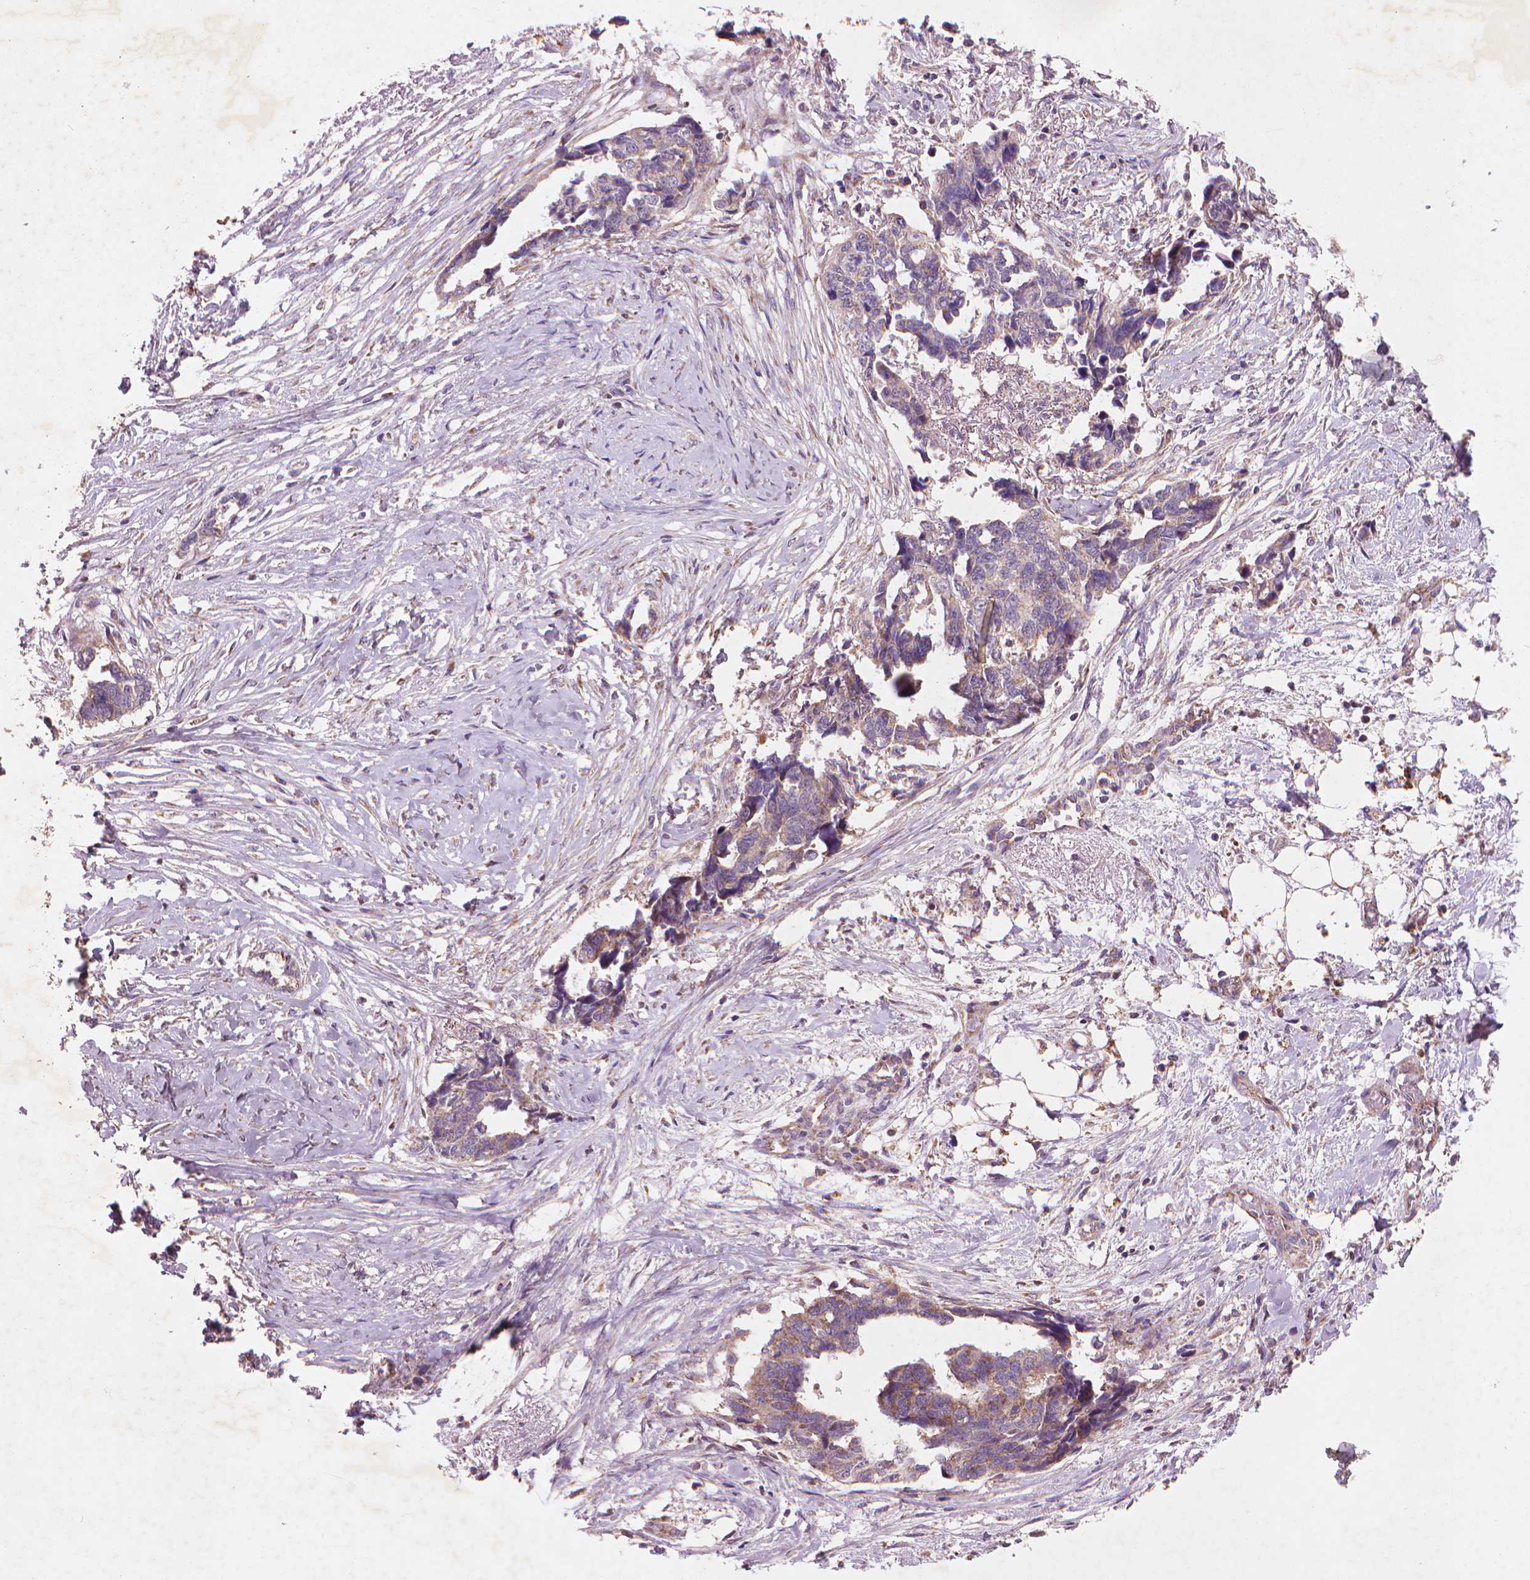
{"staining": {"intensity": "weak", "quantity": "<25%", "location": "cytoplasmic/membranous"}, "tissue": "ovarian cancer", "cell_type": "Tumor cells", "image_type": "cancer", "snomed": [{"axis": "morphology", "description": "Cystadenocarcinoma, serous, NOS"}, {"axis": "topography", "description": "Ovary"}], "caption": "Ovarian cancer (serous cystadenocarcinoma) stained for a protein using immunohistochemistry exhibits no positivity tumor cells.", "gene": "NLRX1", "patient": {"sex": "female", "age": 69}}